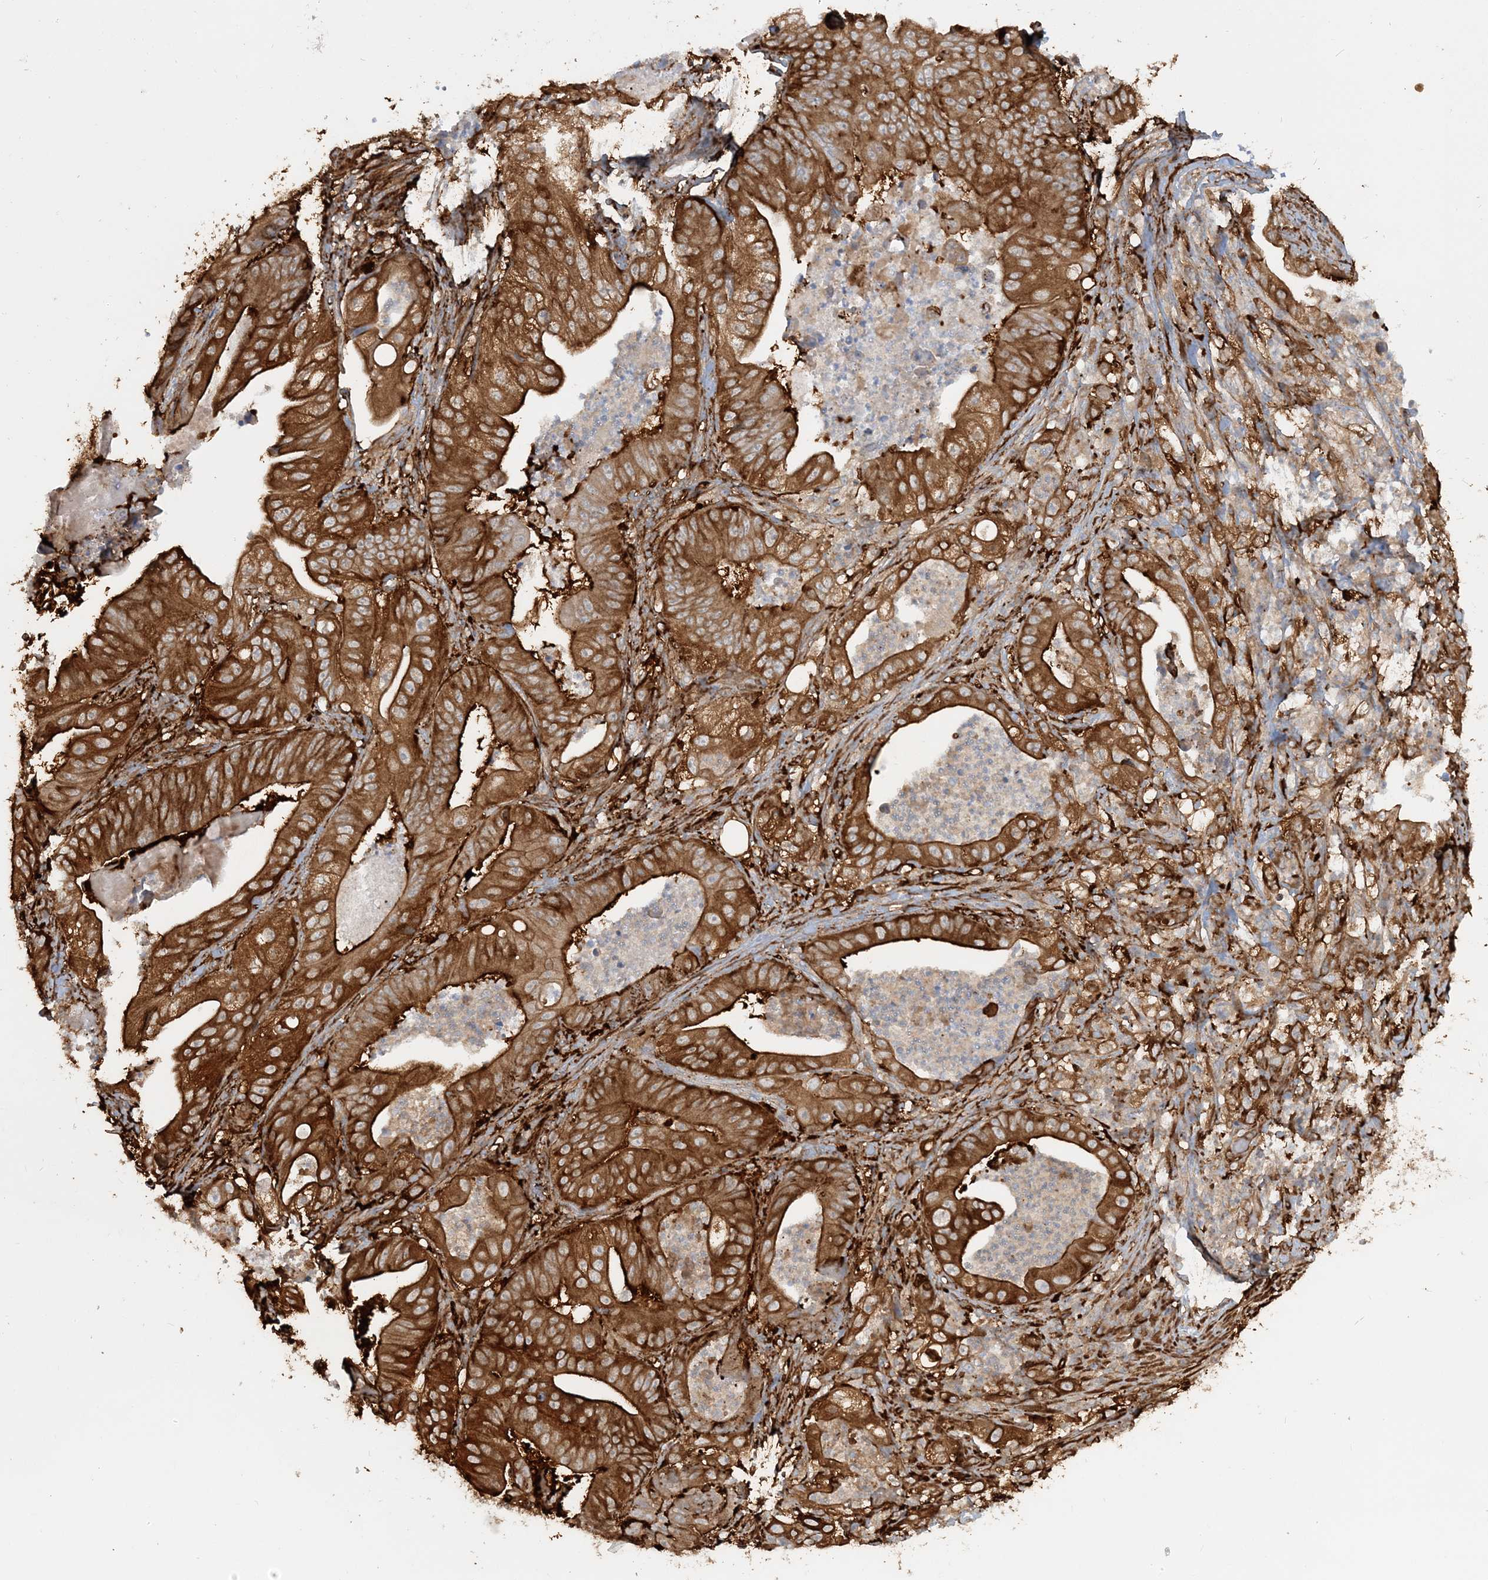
{"staining": {"intensity": "strong", "quantity": ">75%", "location": "cytoplasmic/membranous"}, "tissue": "stomach cancer", "cell_type": "Tumor cells", "image_type": "cancer", "snomed": [{"axis": "morphology", "description": "Adenocarcinoma, NOS"}, {"axis": "topography", "description": "Stomach"}], "caption": "Immunohistochemistry (IHC) of human stomach cancer (adenocarcinoma) displays high levels of strong cytoplasmic/membranous expression in about >75% of tumor cells. The protein is shown in brown color, while the nuclei are stained blue.", "gene": "DSTN", "patient": {"sex": "female", "age": 73}}